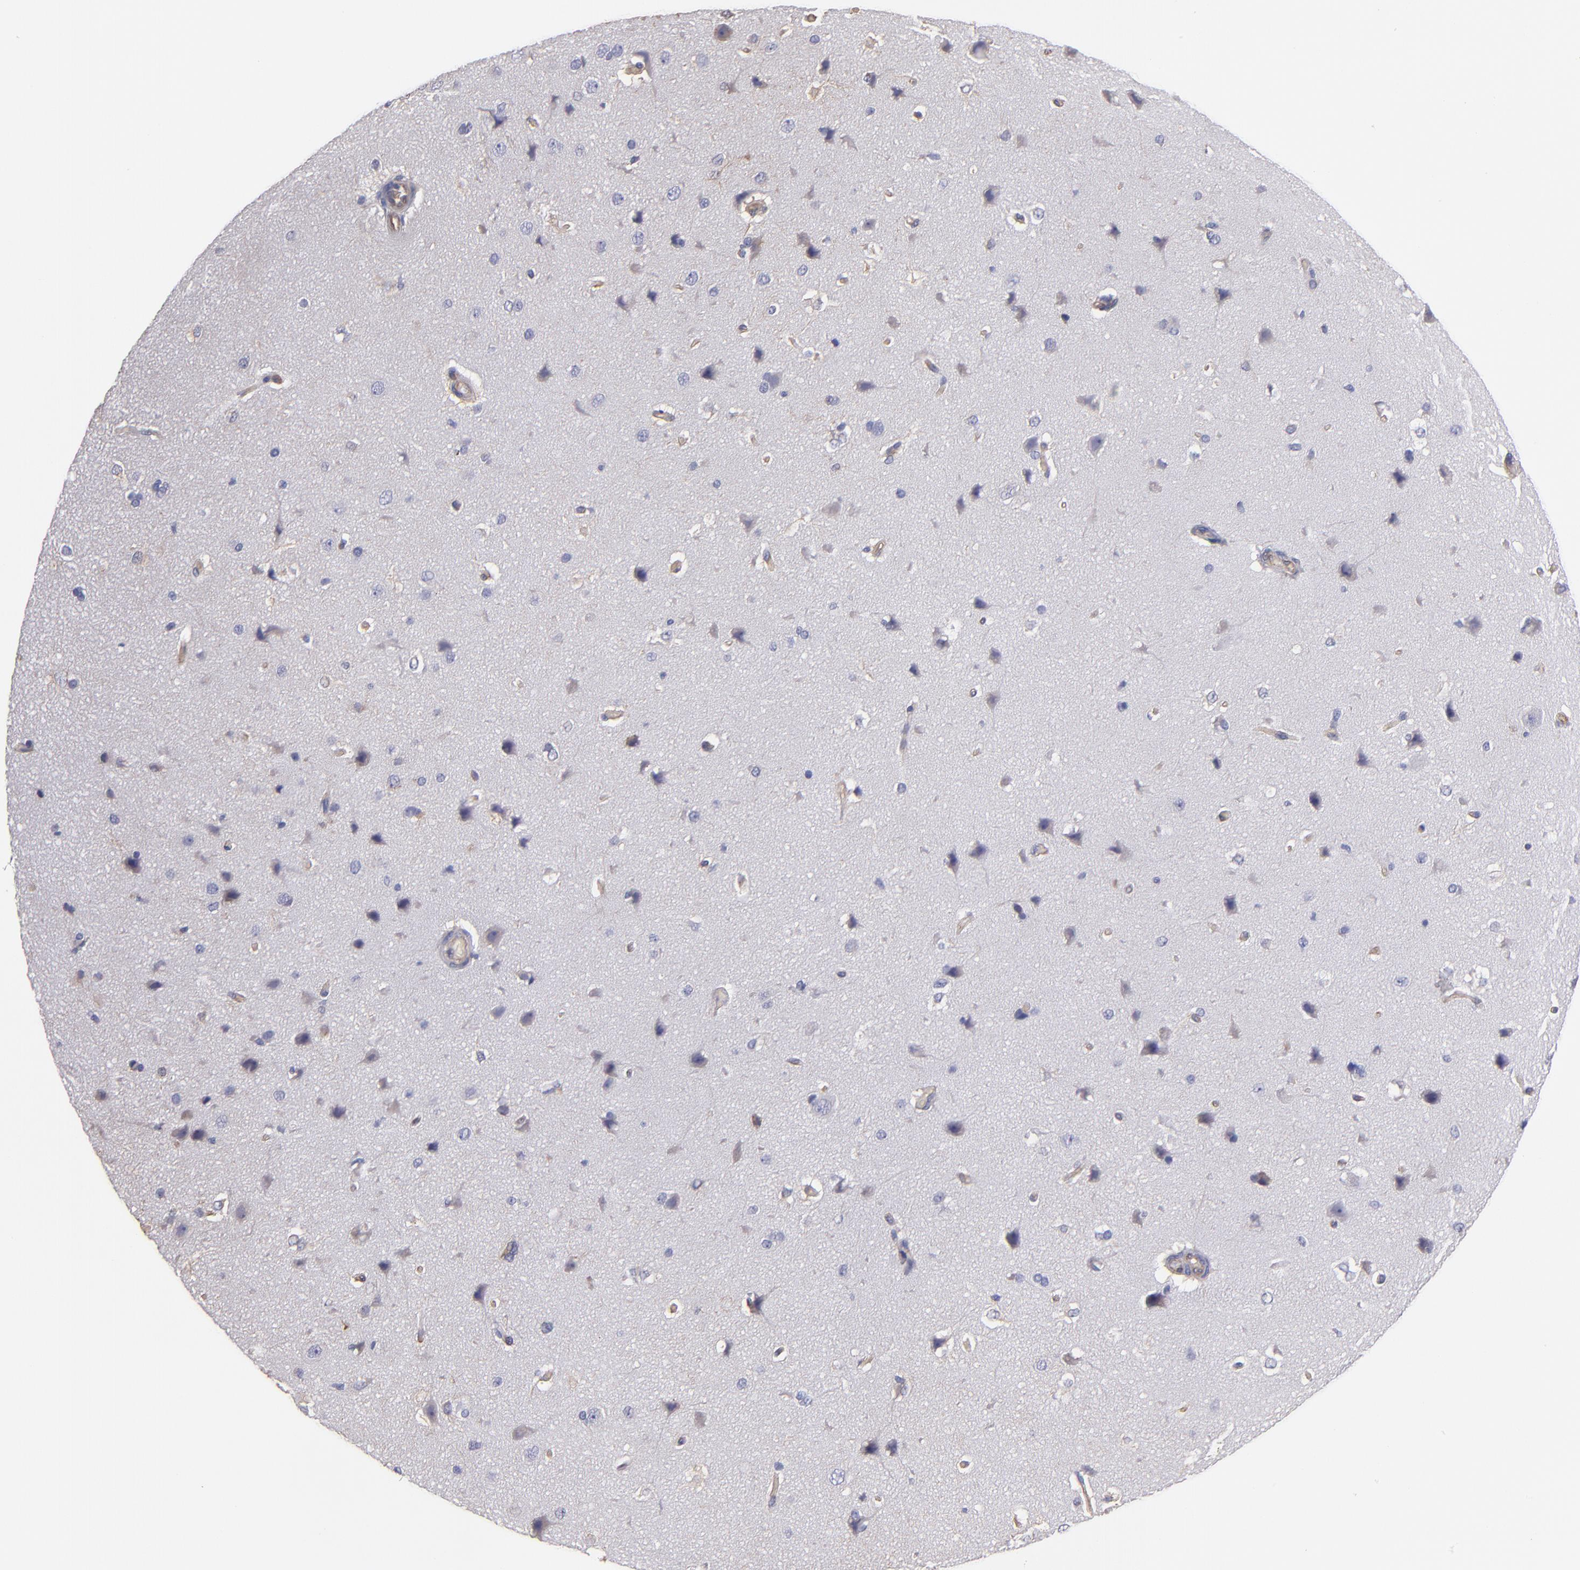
{"staining": {"intensity": "moderate", "quantity": "25%-75%", "location": "cytoplasmic/membranous"}, "tissue": "cerebral cortex", "cell_type": "Endothelial cells", "image_type": "normal", "snomed": [{"axis": "morphology", "description": "Normal tissue, NOS"}, {"axis": "topography", "description": "Cerebral cortex"}], "caption": "Unremarkable cerebral cortex reveals moderate cytoplasmic/membranous positivity in approximately 25%-75% of endothelial cells (DAB = brown stain, brightfield microscopy at high magnification)..", "gene": "ABCC1", "patient": {"sex": "female", "age": 45}}